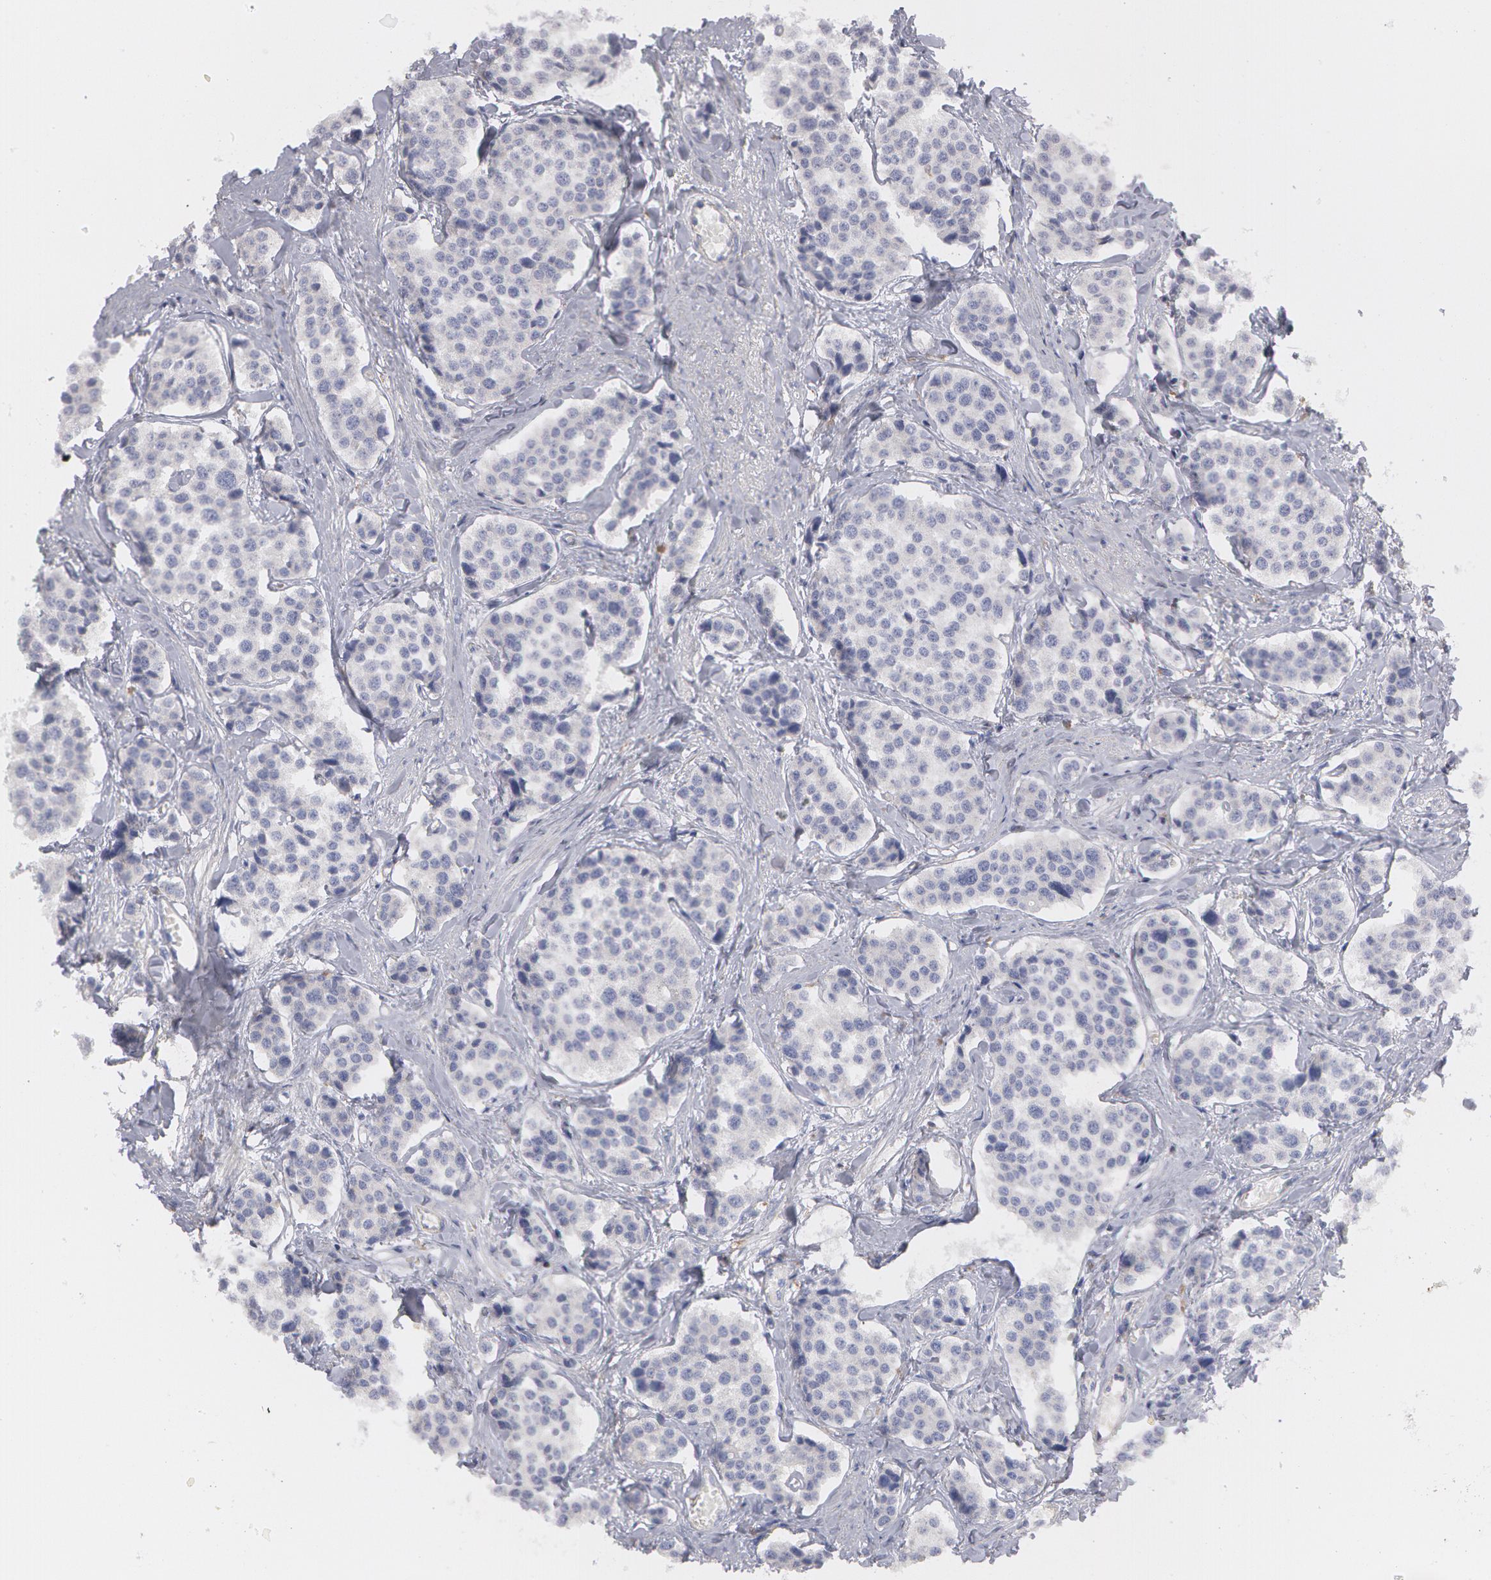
{"staining": {"intensity": "negative", "quantity": "none", "location": "none"}, "tissue": "carcinoid", "cell_type": "Tumor cells", "image_type": "cancer", "snomed": [{"axis": "morphology", "description": "Carcinoid, malignant, NOS"}, {"axis": "topography", "description": "Small intestine"}], "caption": "The photomicrograph demonstrates no staining of tumor cells in carcinoid (malignant).", "gene": "SYK", "patient": {"sex": "male", "age": 60}}